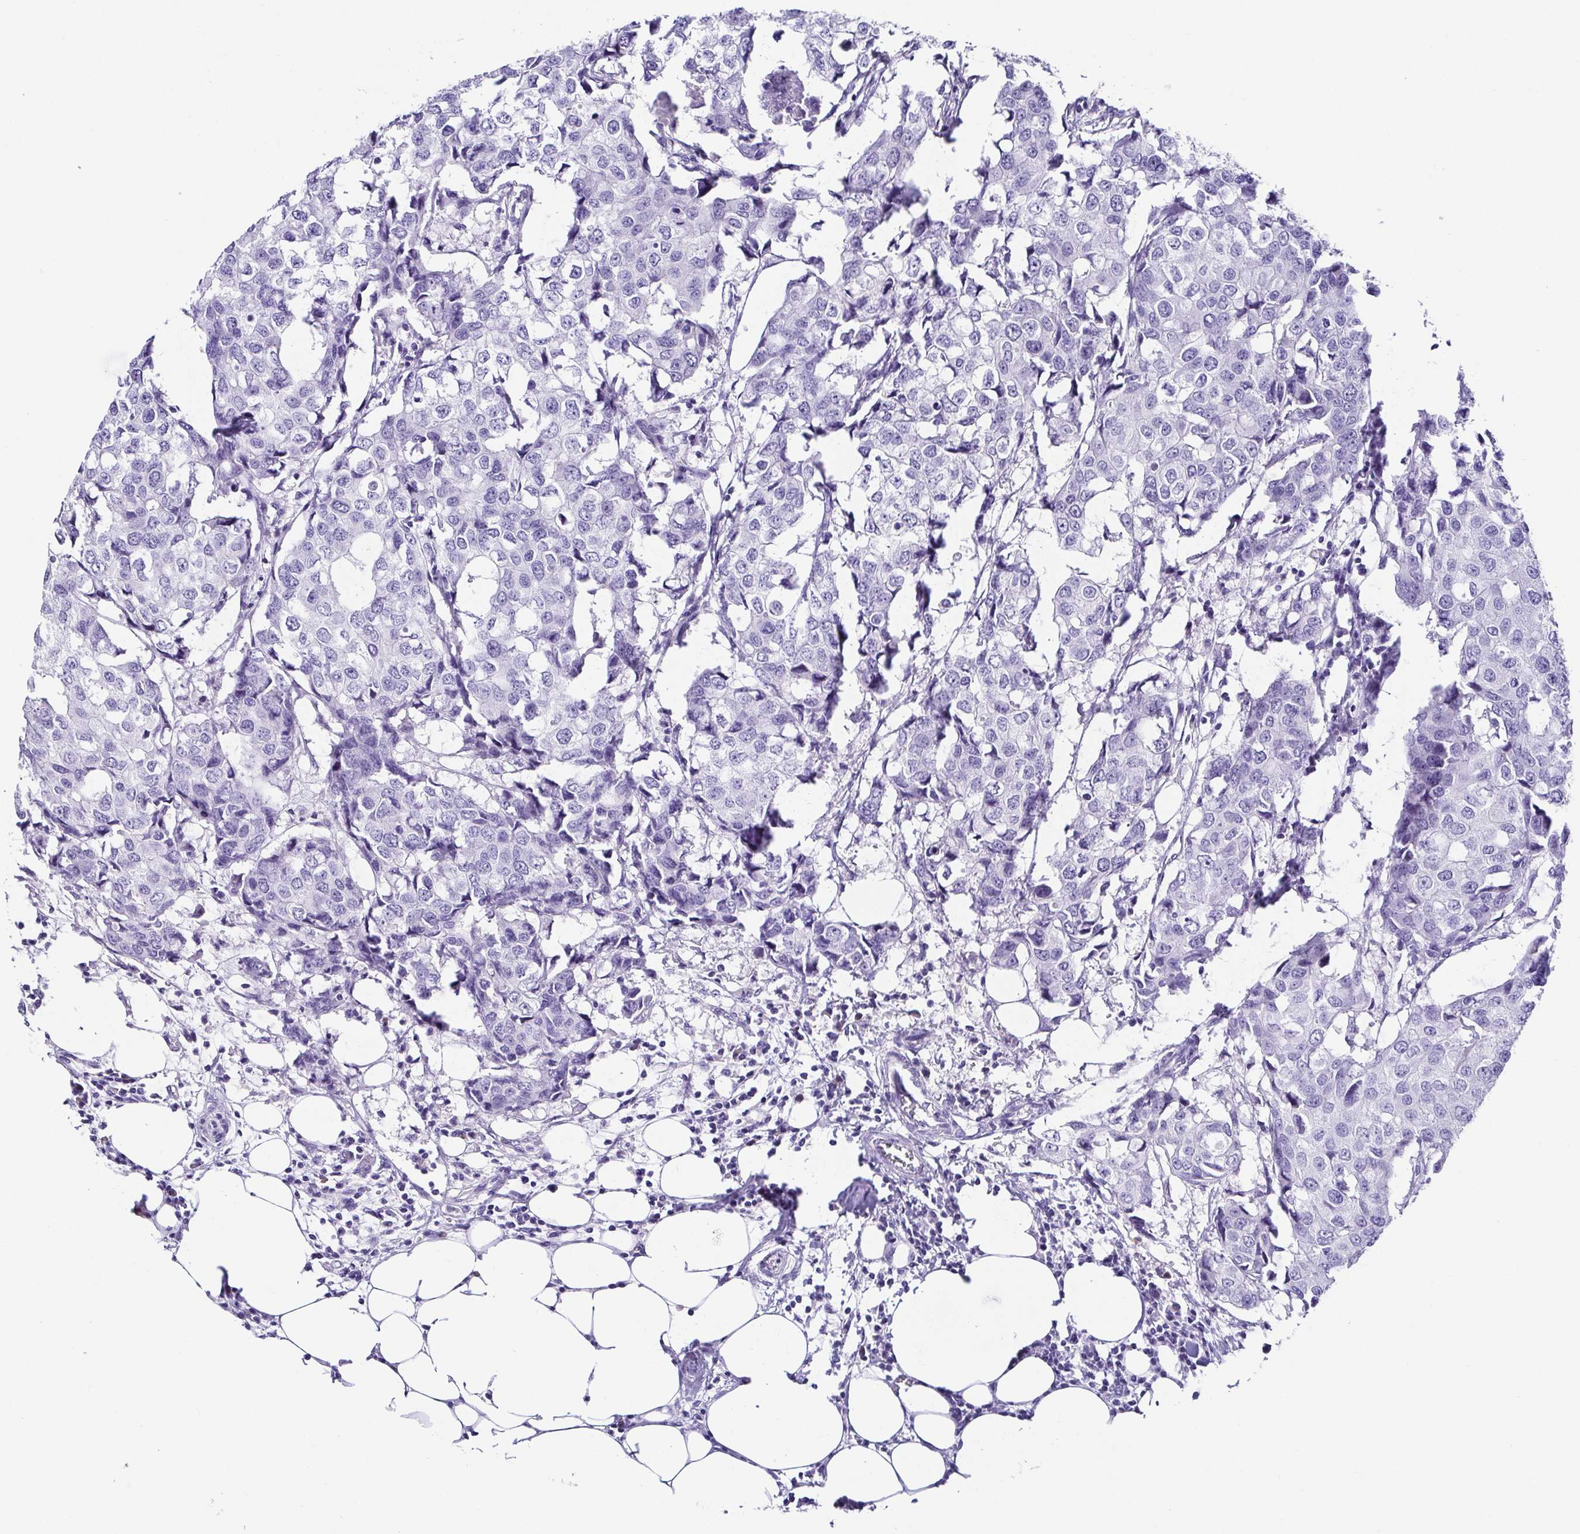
{"staining": {"intensity": "negative", "quantity": "none", "location": "none"}, "tissue": "breast cancer", "cell_type": "Tumor cells", "image_type": "cancer", "snomed": [{"axis": "morphology", "description": "Duct carcinoma"}, {"axis": "topography", "description": "Breast"}], "caption": "This micrograph is of breast intraductal carcinoma stained with immunohistochemistry (IHC) to label a protein in brown with the nuclei are counter-stained blue. There is no positivity in tumor cells. The staining is performed using DAB (3,3'-diaminobenzidine) brown chromogen with nuclei counter-stained in using hematoxylin.", "gene": "TNNT2", "patient": {"sex": "female", "age": 27}}